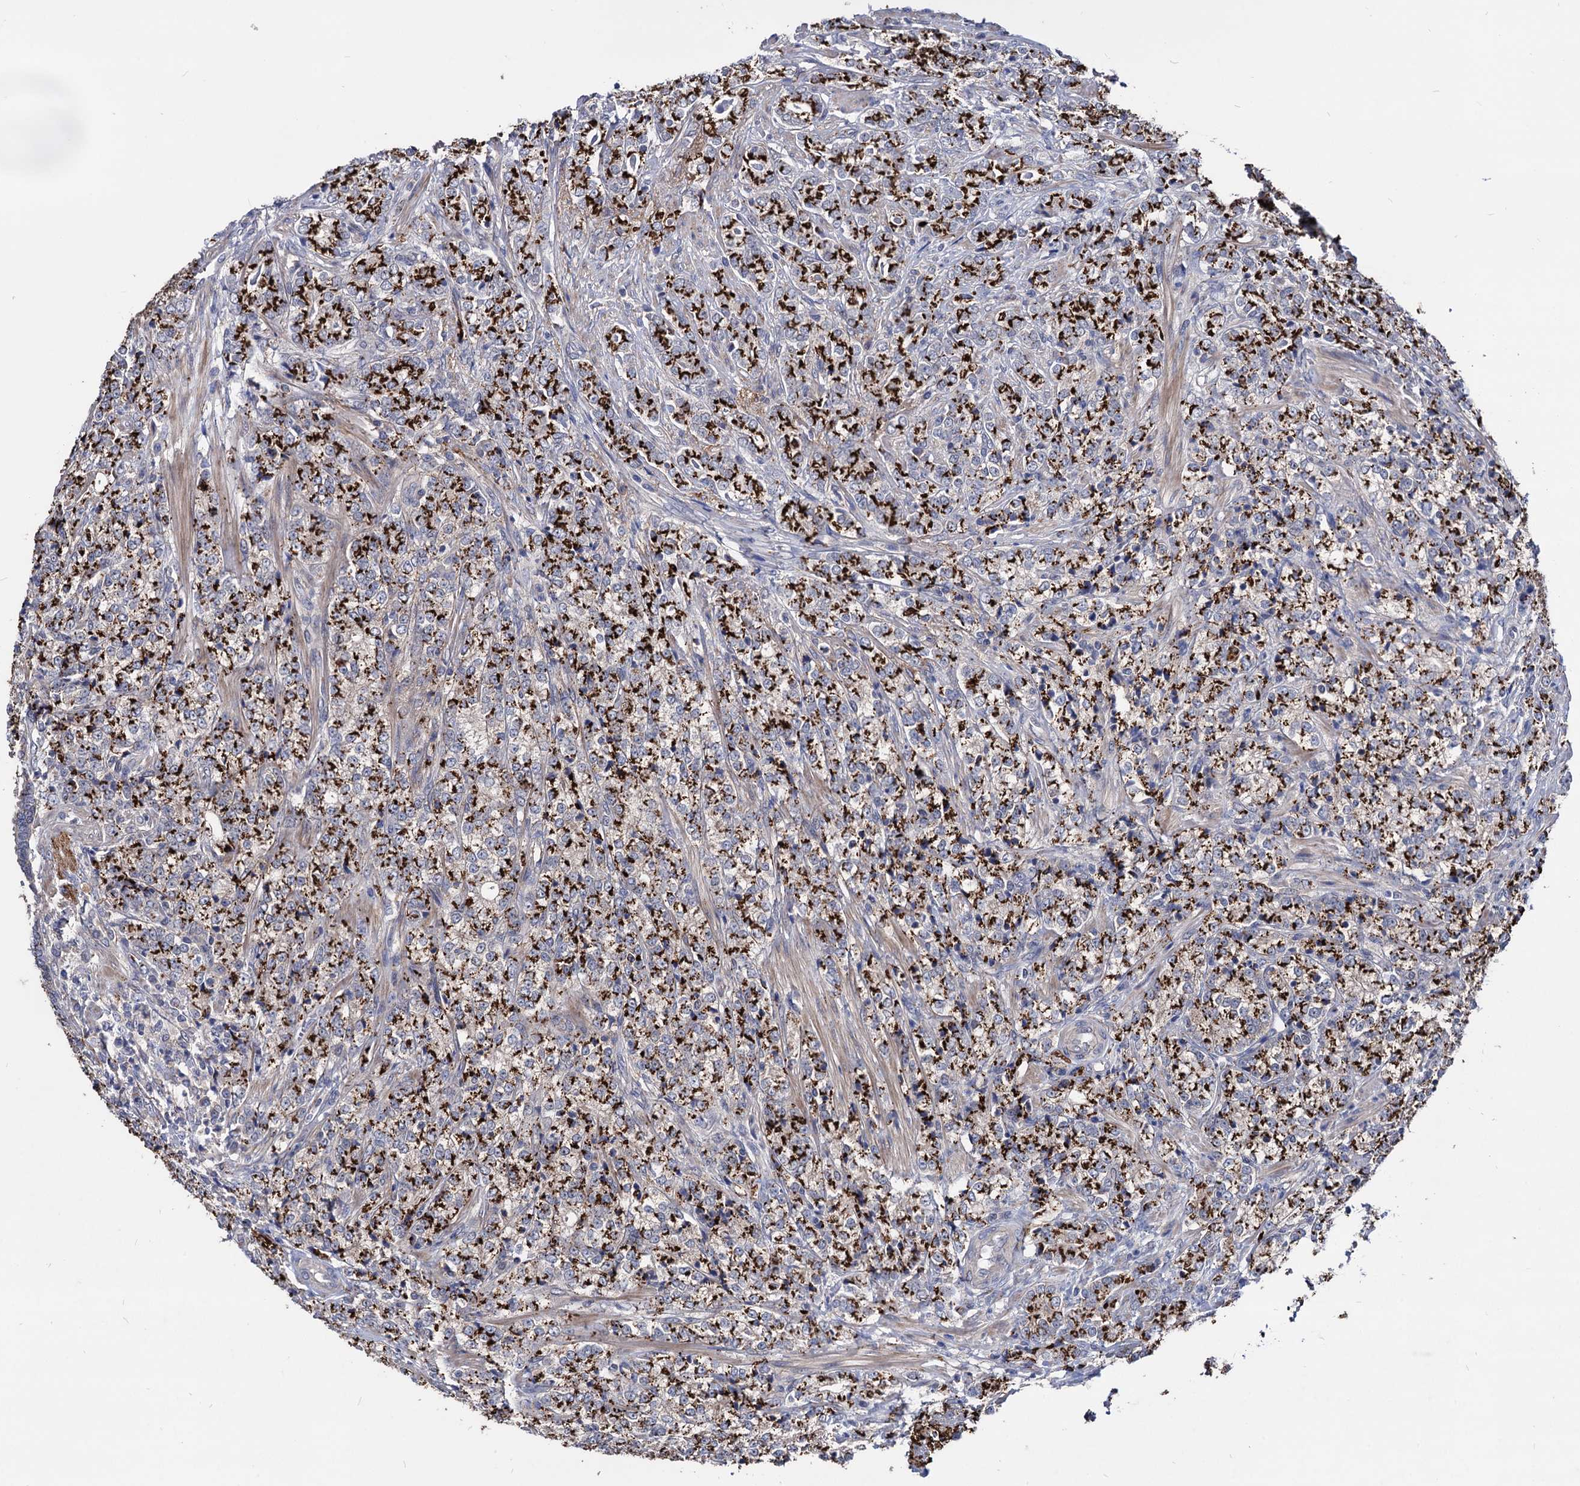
{"staining": {"intensity": "strong", "quantity": ">75%", "location": "cytoplasmic/membranous"}, "tissue": "prostate cancer", "cell_type": "Tumor cells", "image_type": "cancer", "snomed": [{"axis": "morphology", "description": "Adenocarcinoma, High grade"}, {"axis": "topography", "description": "Prostate"}], "caption": "A histopathology image of human adenocarcinoma (high-grade) (prostate) stained for a protein demonstrates strong cytoplasmic/membranous brown staining in tumor cells.", "gene": "ESD", "patient": {"sex": "male", "age": 69}}